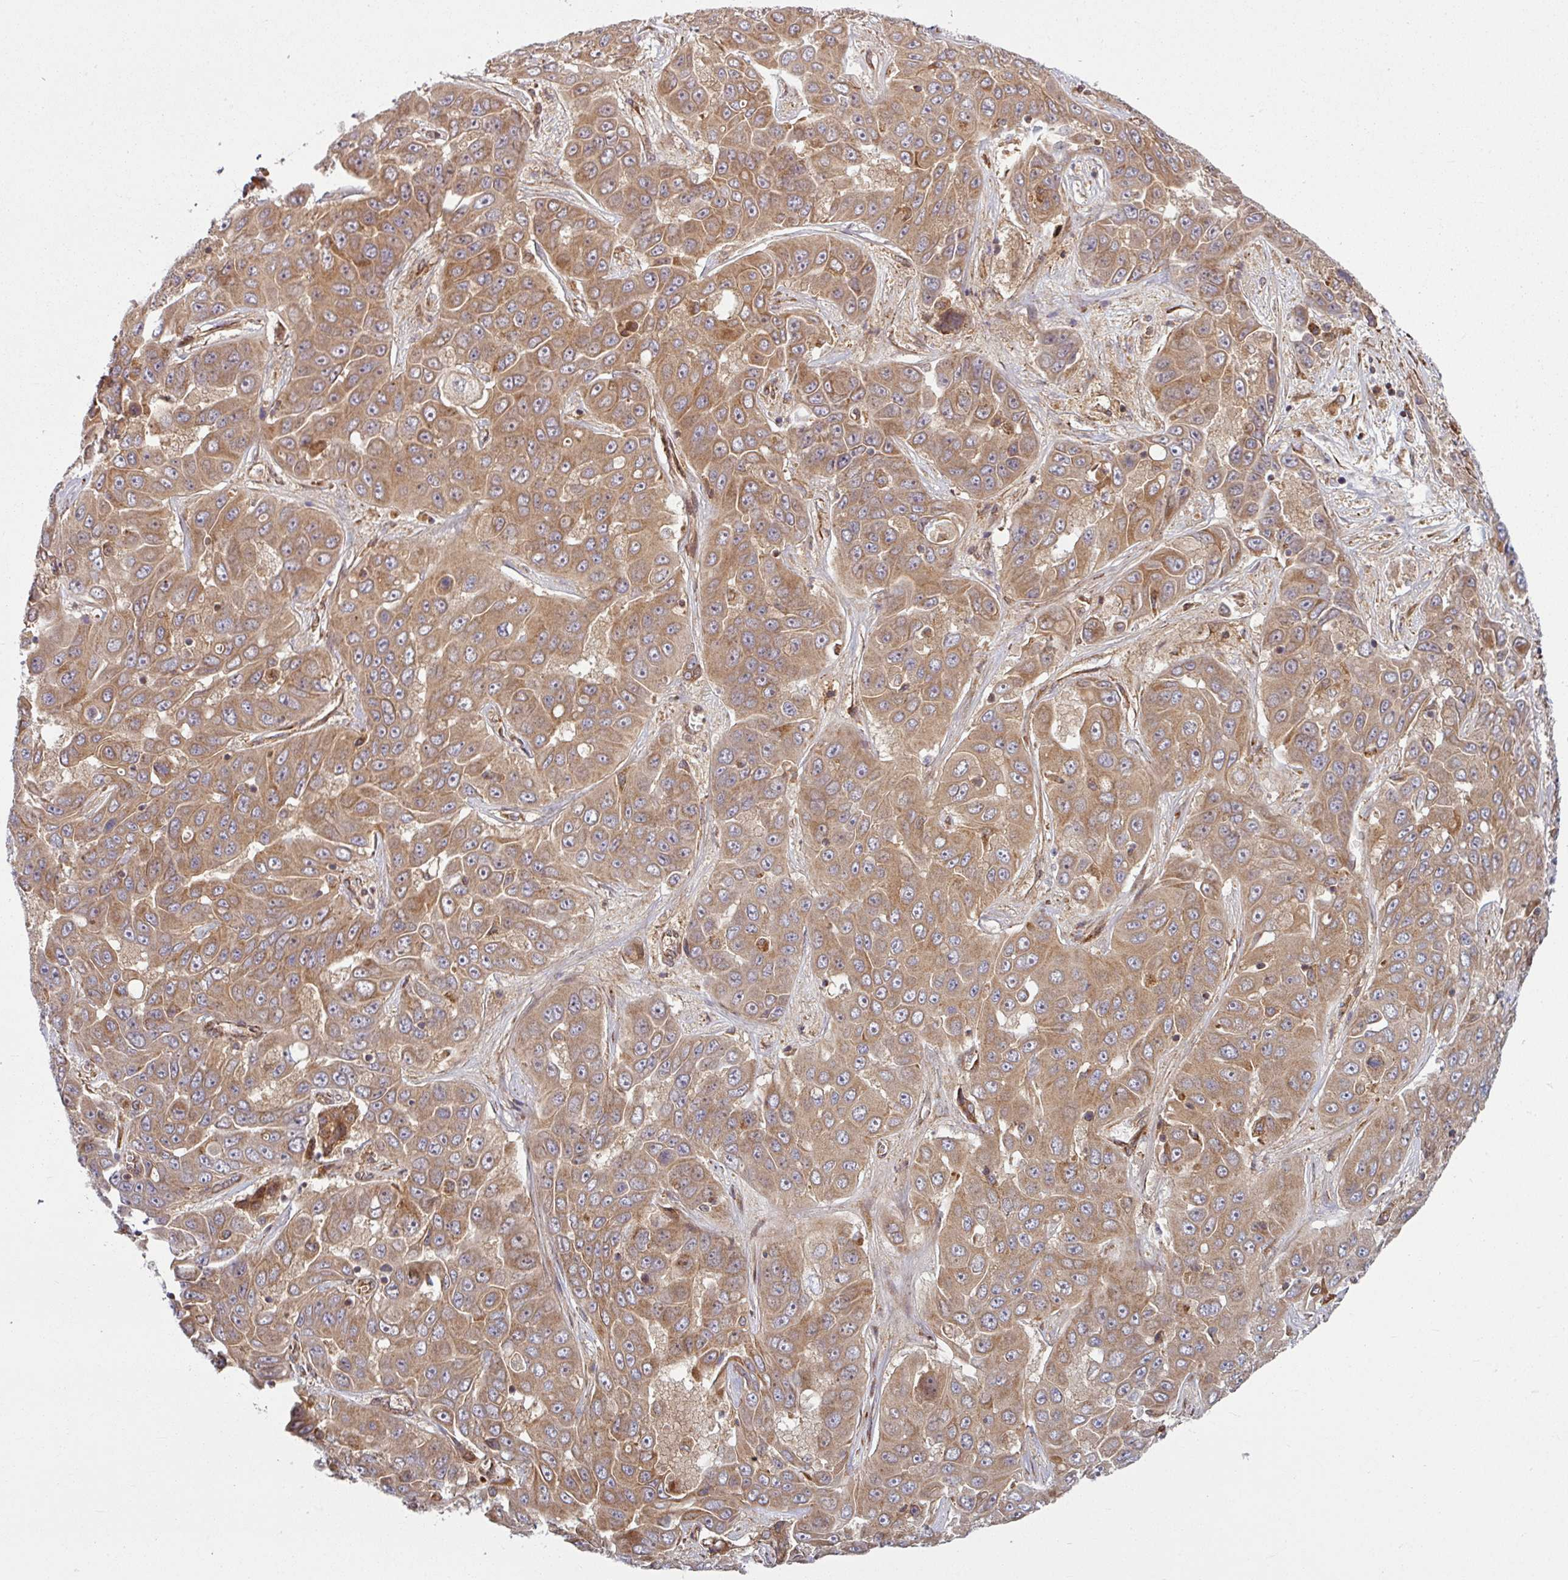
{"staining": {"intensity": "moderate", "quantity": ">75%", "location": "cytoplasmic/membranous"}, "tissue": "liver cancer", "cell_type": "Tumor cells", "image_type": "cancer", "snomed": [{"axis": "morphology", "description": "Cholangiocarcinoma"}, {"axis": "topography", "description": "Liver"}], "caption": "A medium amount of moderate cytoplasmic/membranous expression is seen in approximately >75% of tumor cells in liver cancer tissue. Ihc stains the protein in brown and the nuclei are stained blue.", "gene": "RAB5A", "patient": {"sex": "female", "age": 52}}